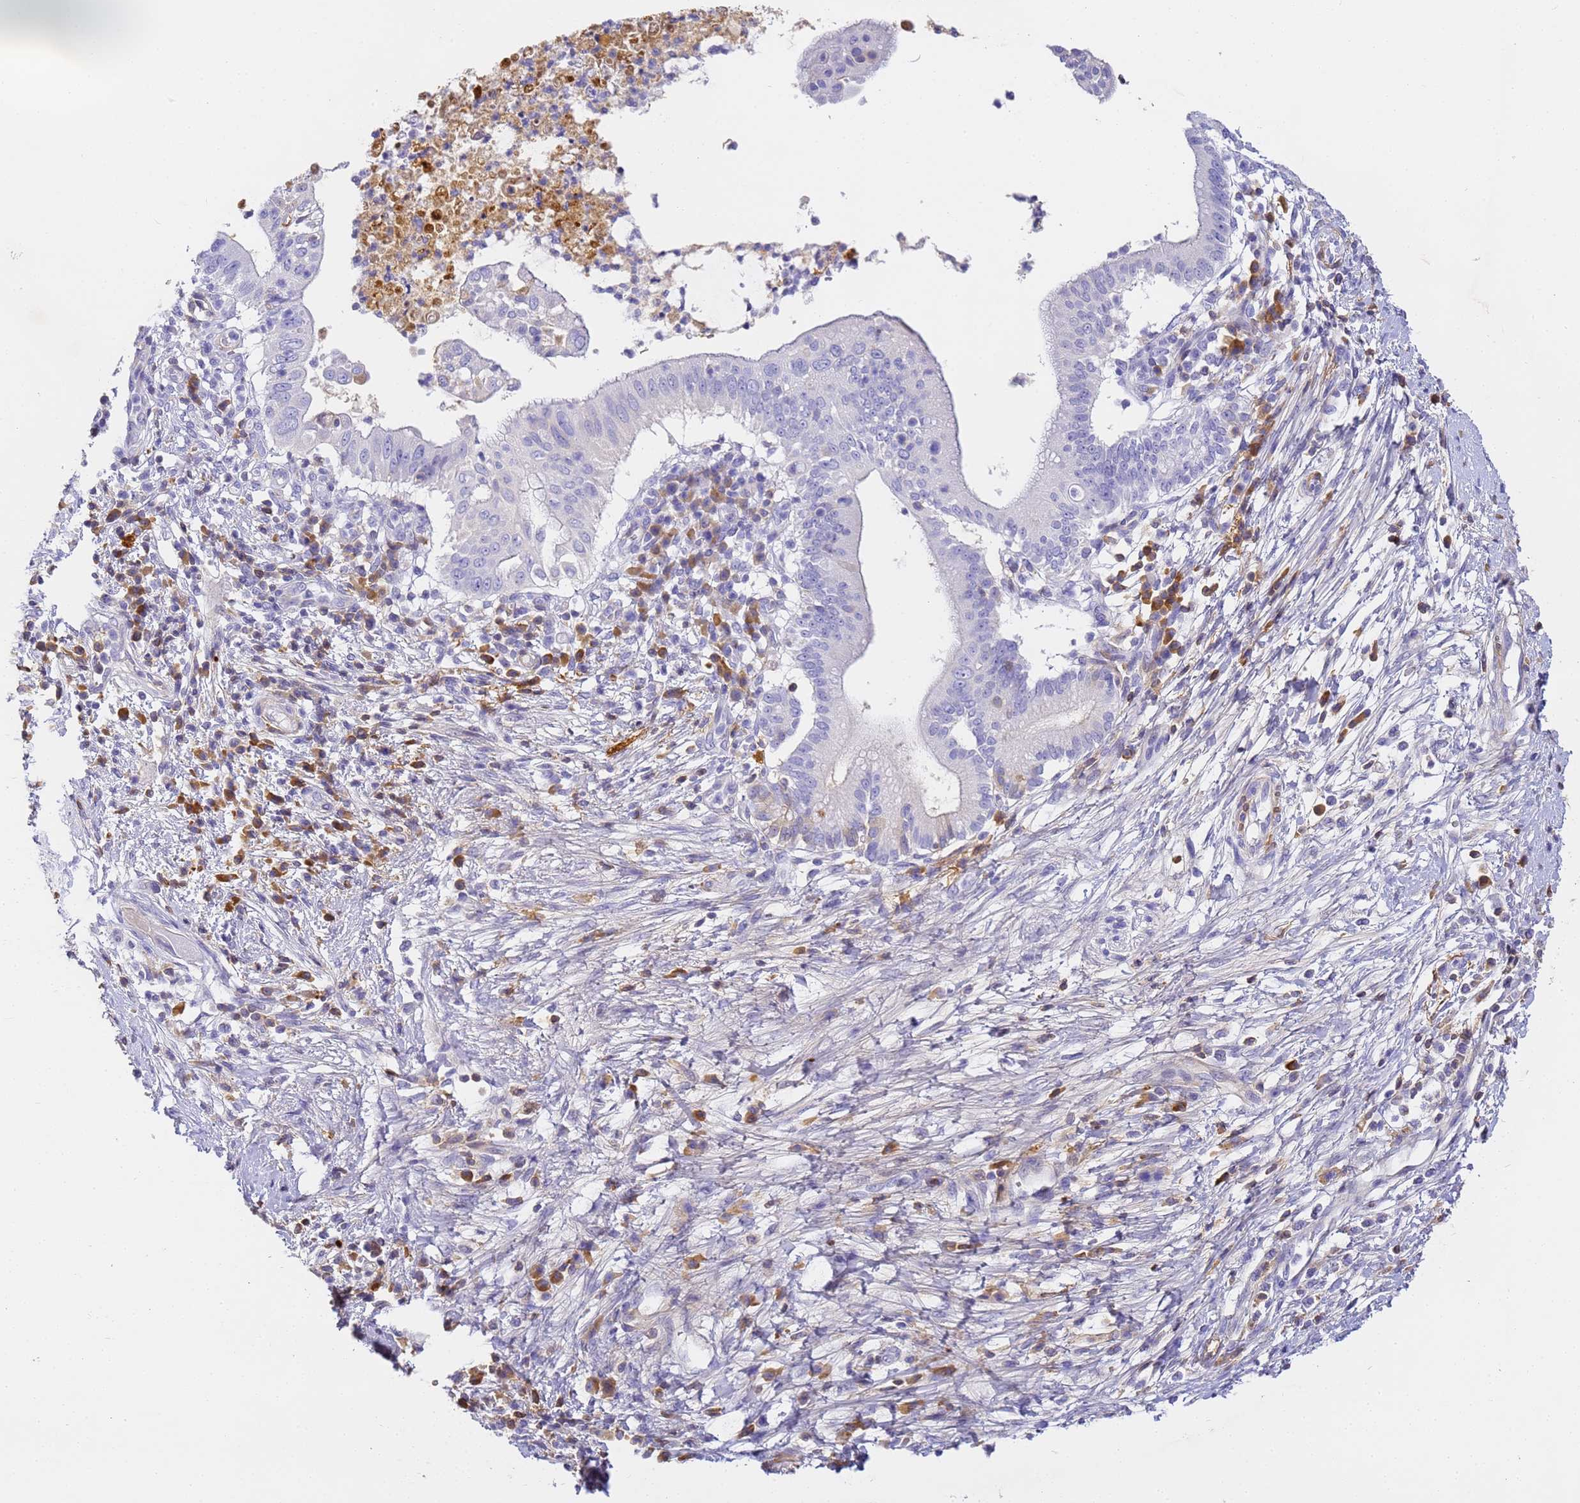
{"staining": {"intensity": "negative", "quantity": "none", "location": "none"}, "tissue": "pancreatic cancer", "cell_type": "Tumor cells", "image_type": "cancer", "snomed": [{"axis": "morphology", "description": "Adenocarcinoma, NOS"}, {"axis": "topography", "description": "Pancreas"}], "caption": "Immunohistochemistry of pancreatic adenocarcinoma shows no positivity in tumor cells.", "gene": "CFHR2", "patient": {"sex": "male", "age": 68}}